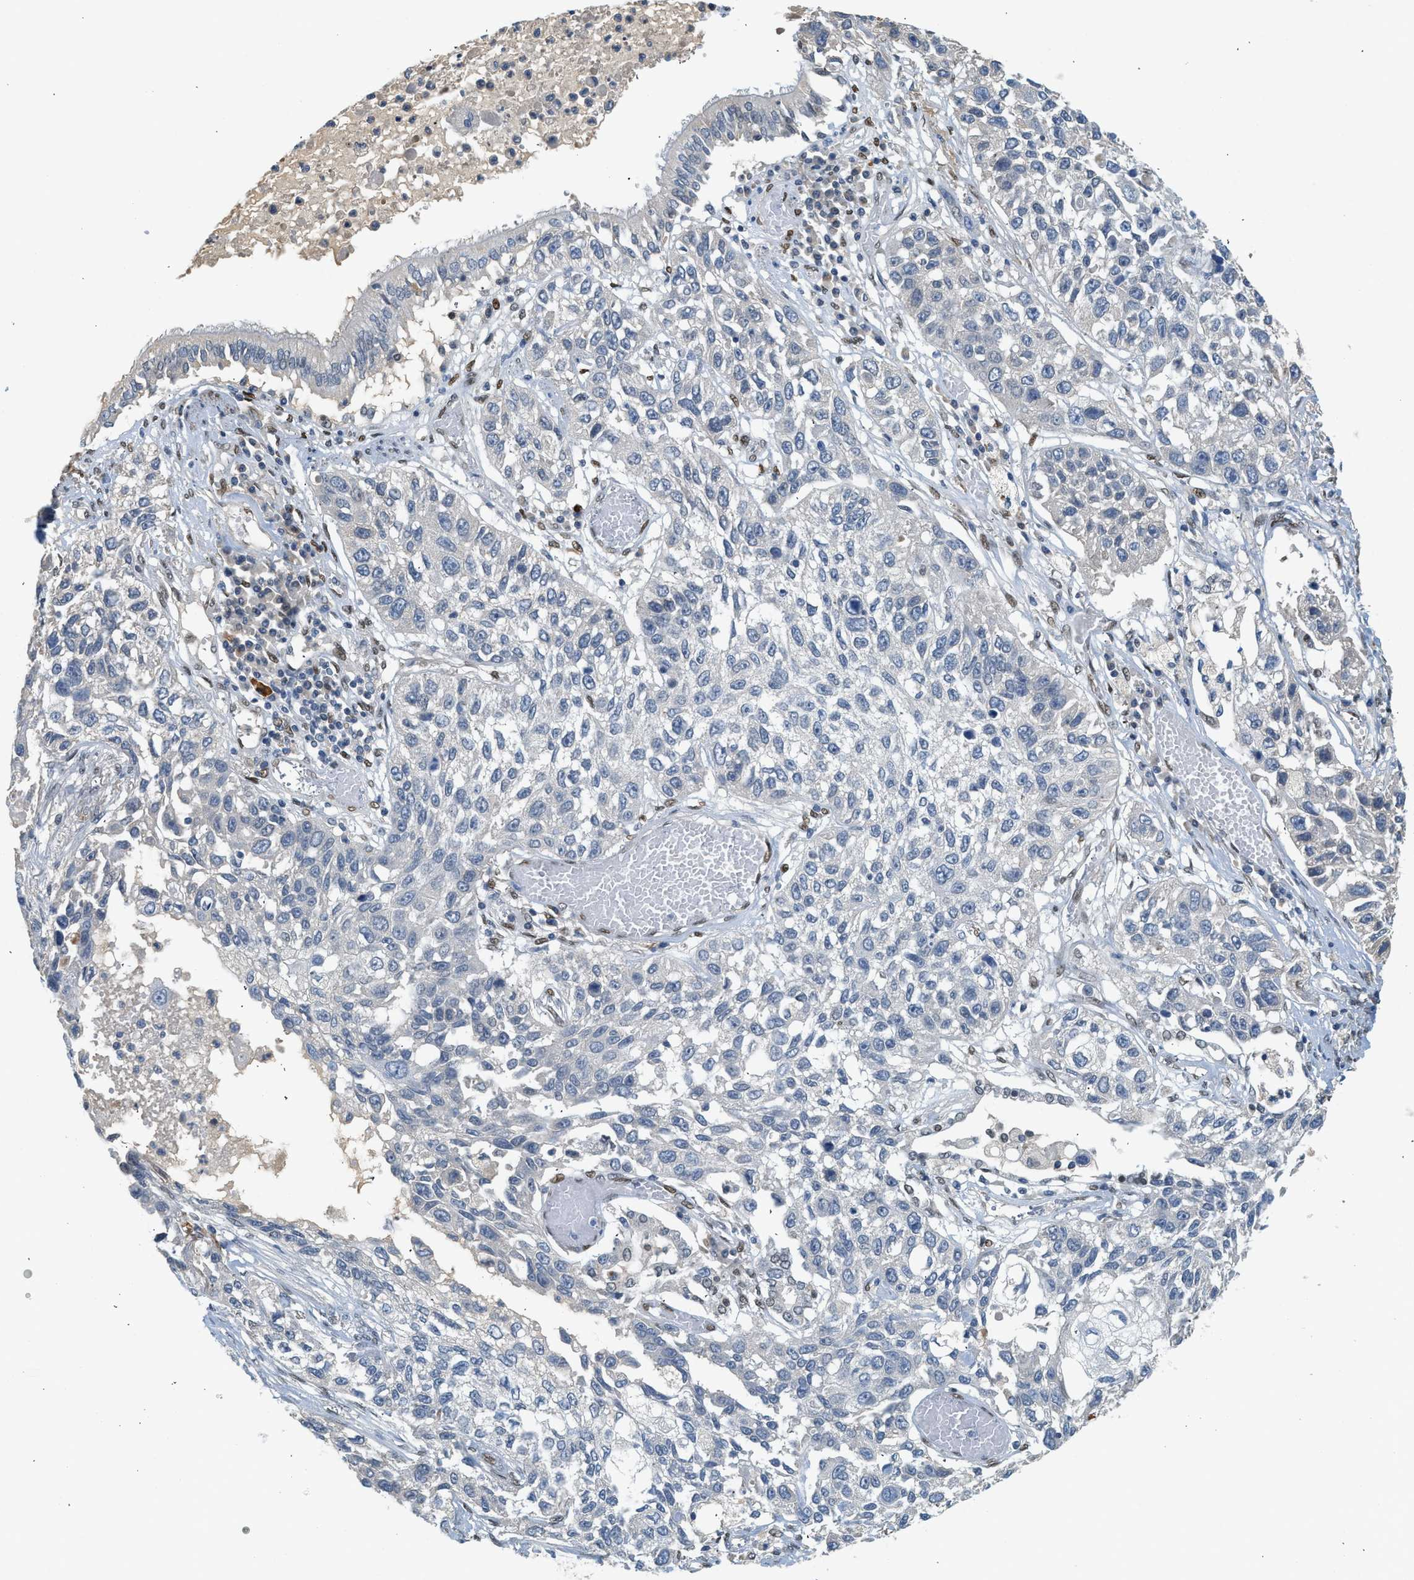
{"staining": {"intensity": "negative", "quantity": "none", "location": "none"}, "tissue": "lung cancer", "cell_type": "Tumor cells", "image_type": "cancer", "snomed": [{"axis": "morphology", "description": "Squamous cell carcinoma, NOS"}, {"axis": "topography", "description": "Lung"}], "caption": "Immunohistochemistry photomicrograph of human lung cancer (squamous cell carcinoma) stained for a protein (brown), which demonstrates no expression in tumor cells.", "gene": "ZBTB20", "patient": {"sex": "male", "age": 71}}